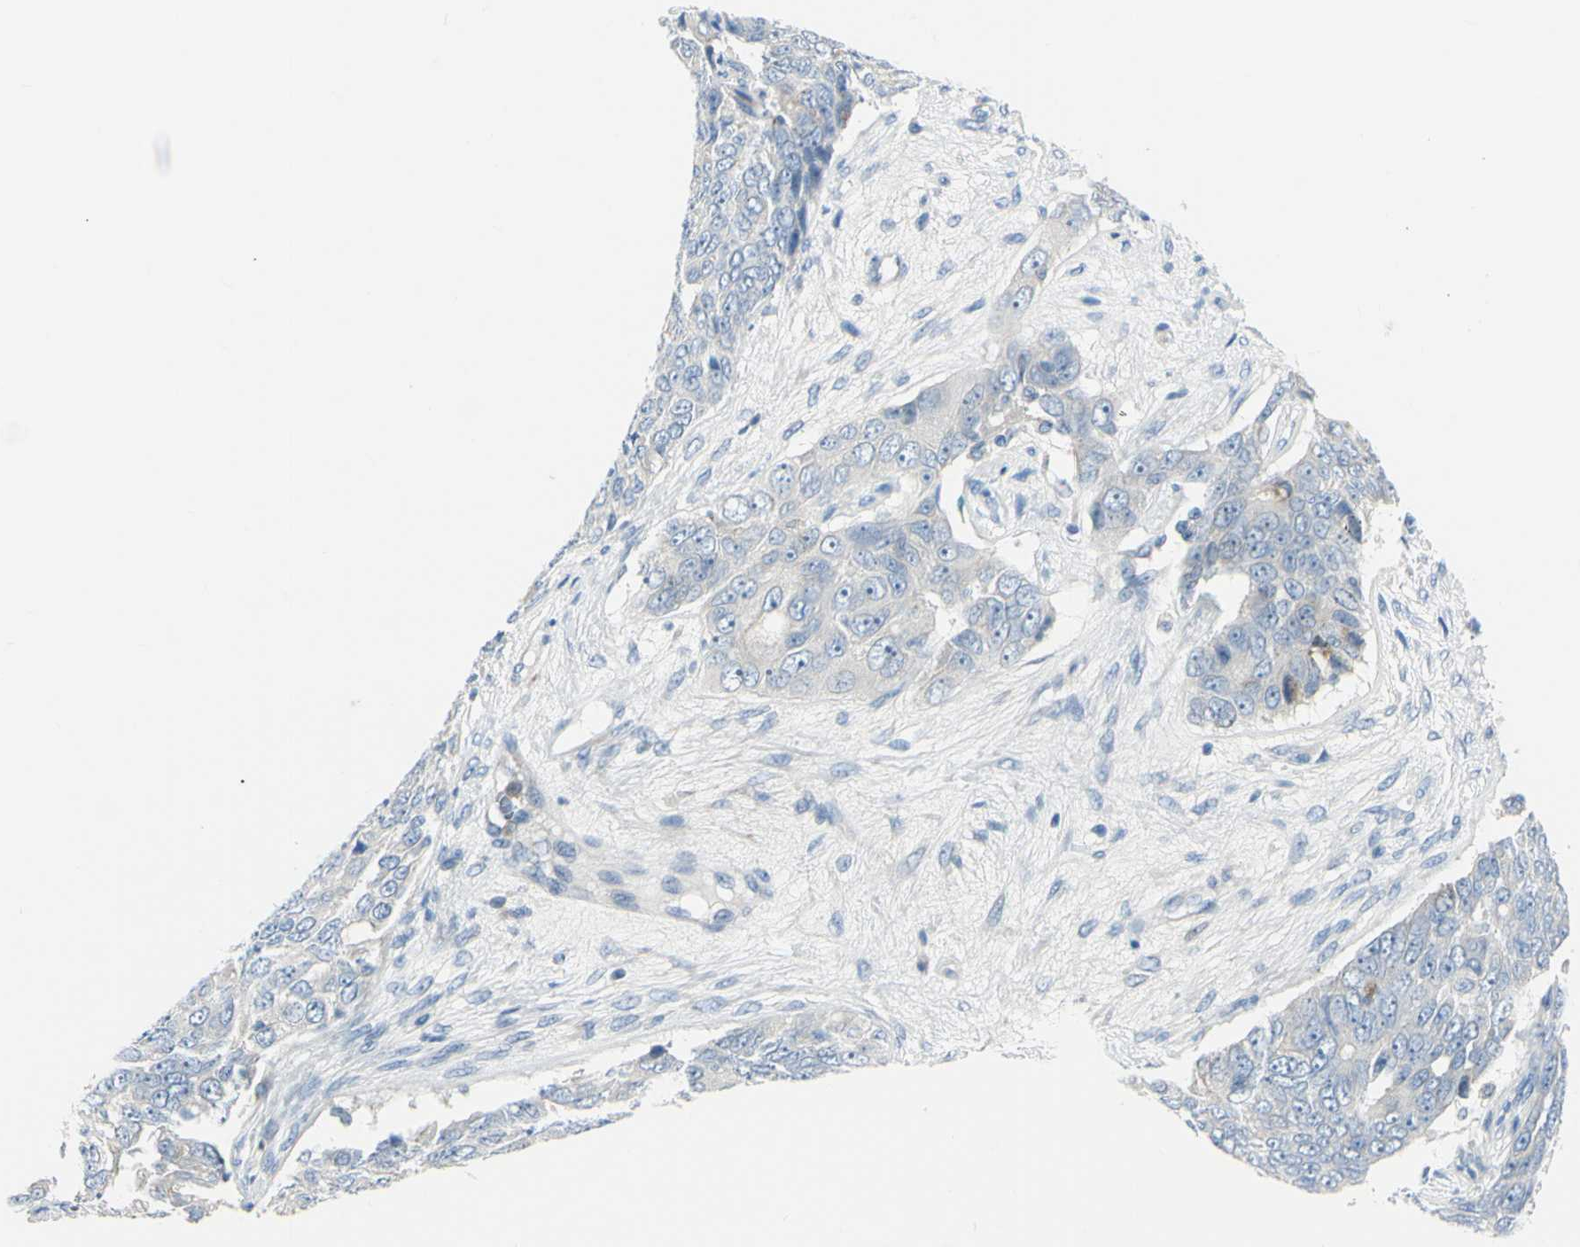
{"staining": {"intensity": "negative", "quantity": "none", "location": "none"}, "tissue": "ovarian cancer", "cell_type": "Tumor cells", "image_type": "cancer", "snomed": [{"axis": "morphology", "description": "Carcinoma, endometroid"}, {"axis": "topography", "description": "Ovary"}], "caption": "Endometroid carcinoma (ovarian) was stained to show a protein in brown. There is no significant positivity in tumor cells.", "gene": "NCBP2L", "patient": {"sex": "female", "age": 51}}